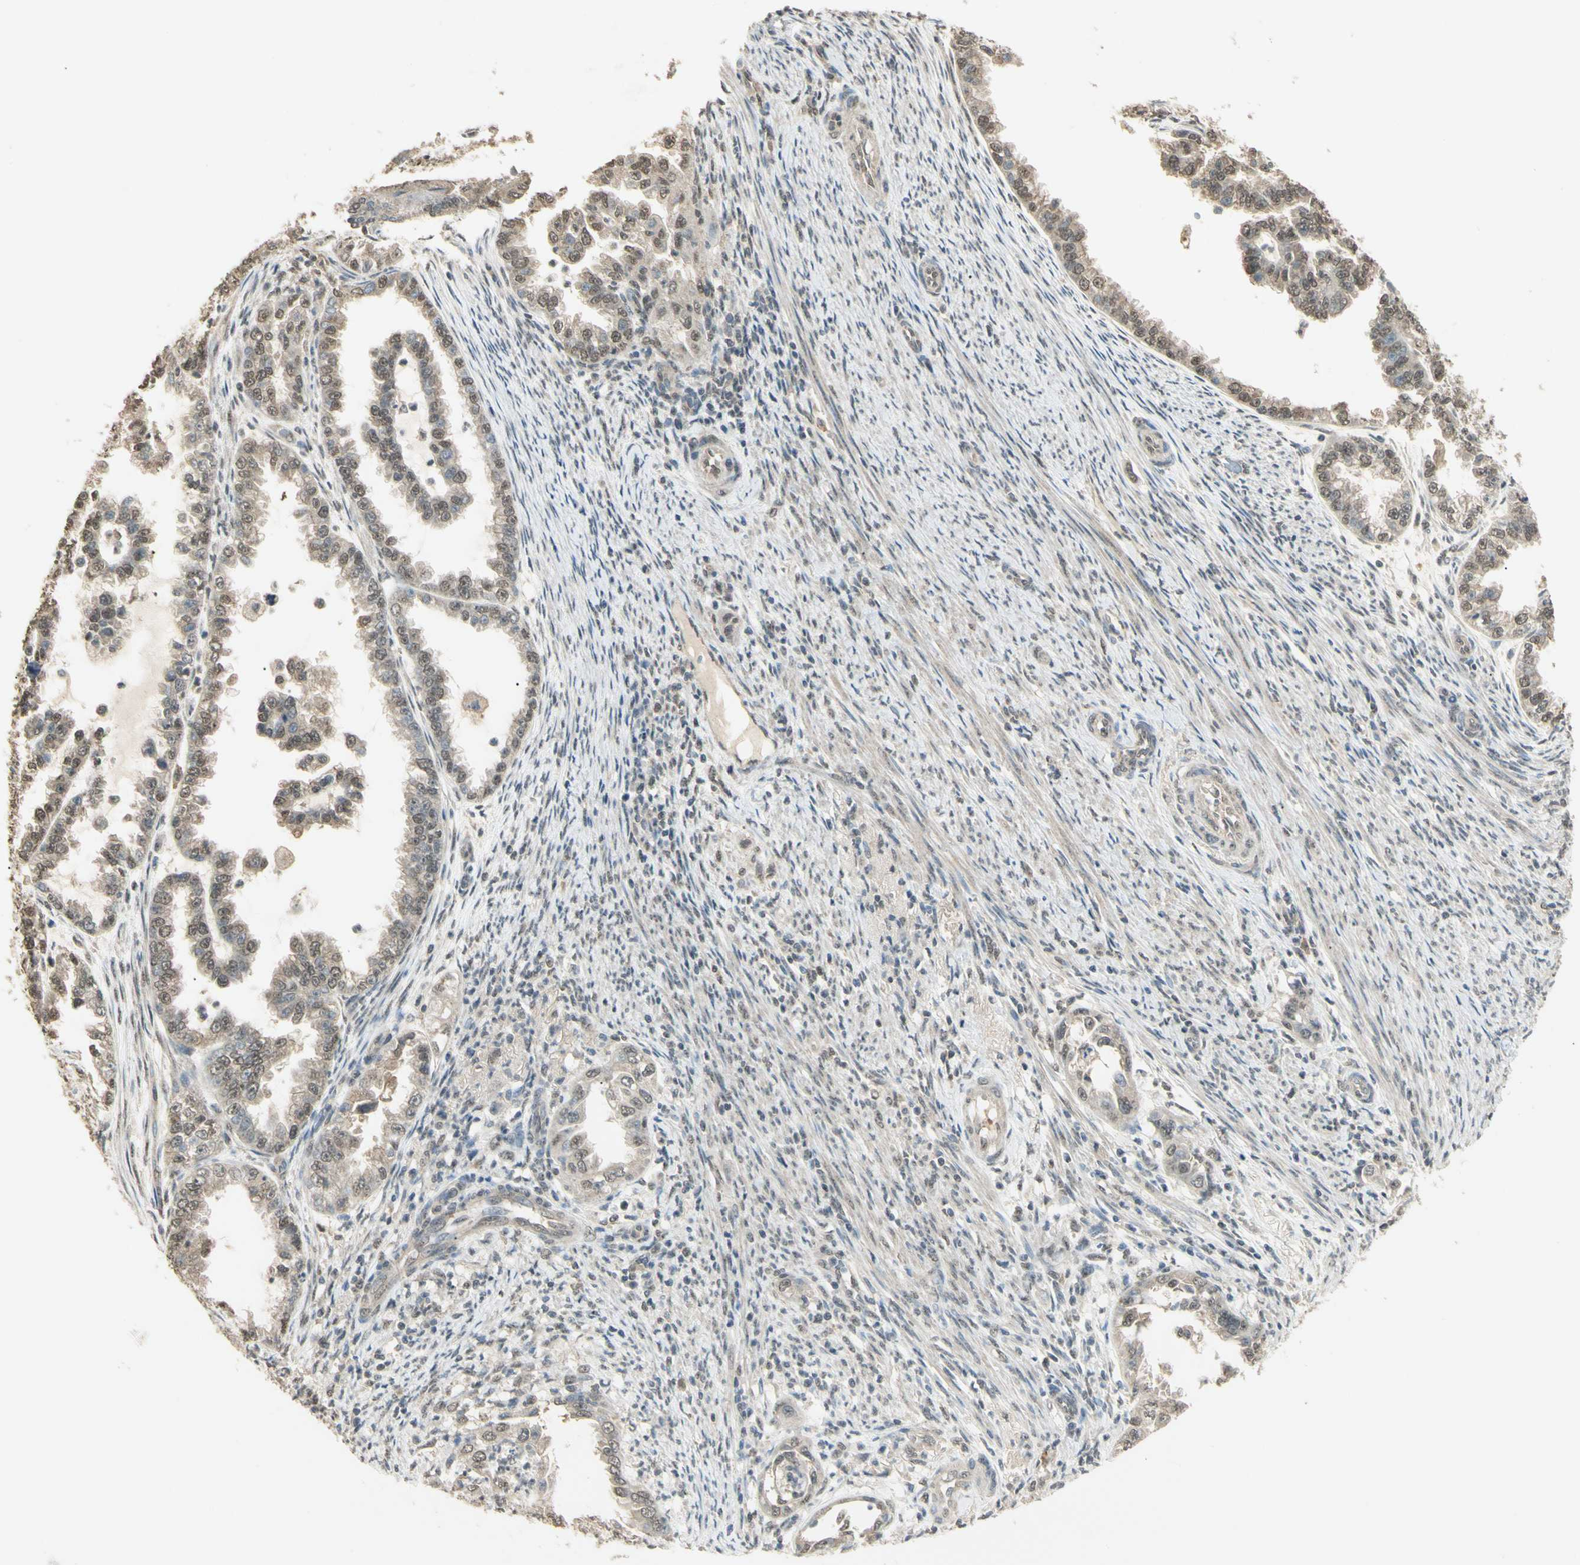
{"staining": {"intensity": "weak", "quantity": ">75%", "location": "cytoplasmic/membranous,nuclear"}, "tissue": "endometrial cancer", "cell_type": "Tumor cells", "image_type": "cancer", "snomed": [{"axis": "morphology", "description": "Adenocarcinoma, NOS"}, {"axis": "topography", "description": "Endometrium"}], "caption": "Tumor cells show low levels of weak cytoplasmic/membranous and nuclear expression in about >75% of cells in human adenocarcinoma (endometrial).", "gene": "SGCA", "patient": {"sex": "female", "age": 85}}